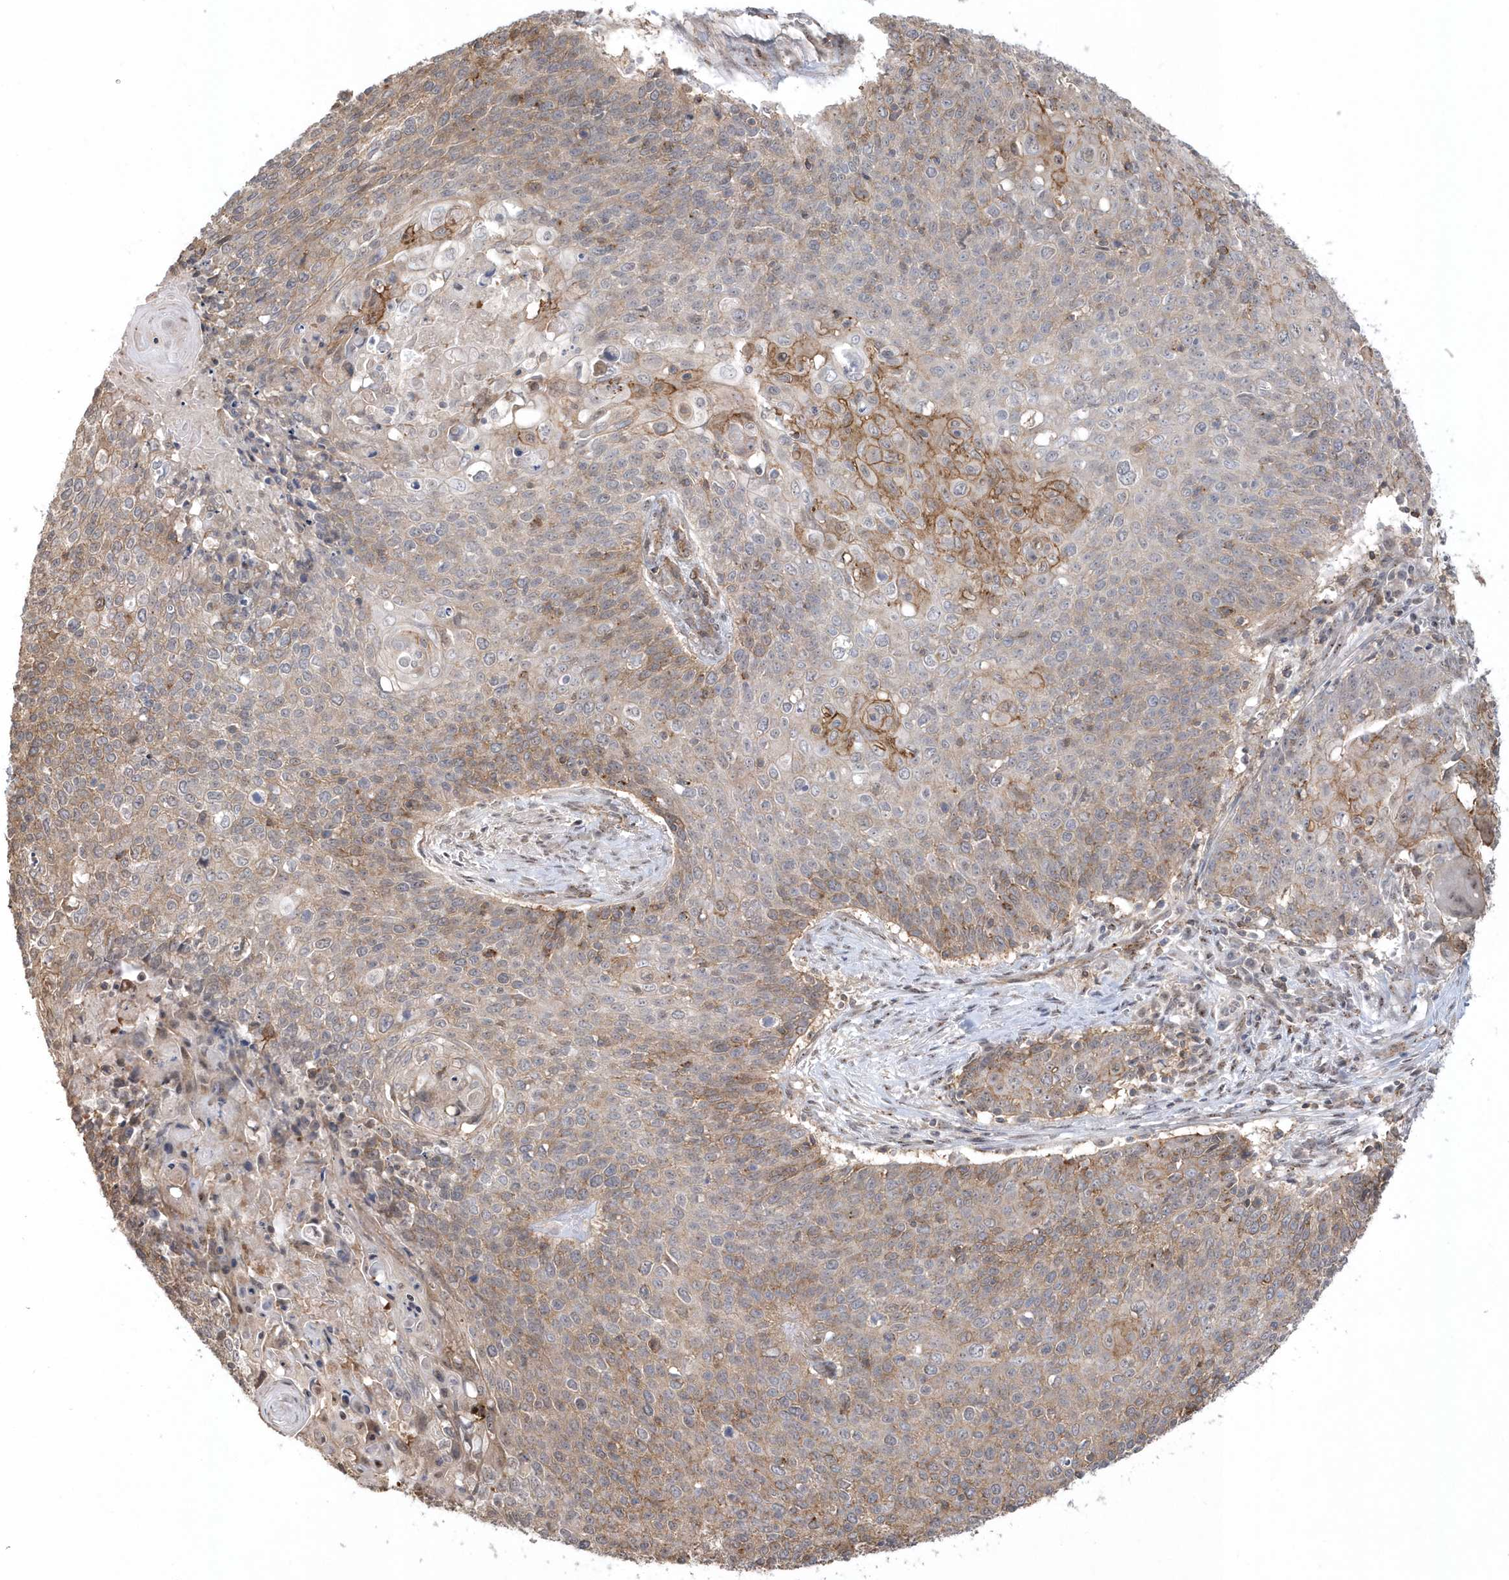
{"staining": {"intensity": "moderate", "quantity": "<25%", "location": "cytoplasmic/membranous"}, "tissue": "cervical cancer", "cell_type": "Tumor cells", "image_type": "cancer", "snomed": [{"axis": "morphology", "description": "Squamous cell carcinoma, NOS"}, {"axis": "topography", "description": "Cervix"}], "caption": "Immunohistochemical staining of human cervical squamous cell carcinoma reveals low levels of moderate cytoplasmic/membranous protein expression in about <25% of tumor cells. (brown staining indicates protein expression, while blue staining denotes nuclei).", "gene": "CRIP3", "patient": {"sex": "female", "age": 39}}